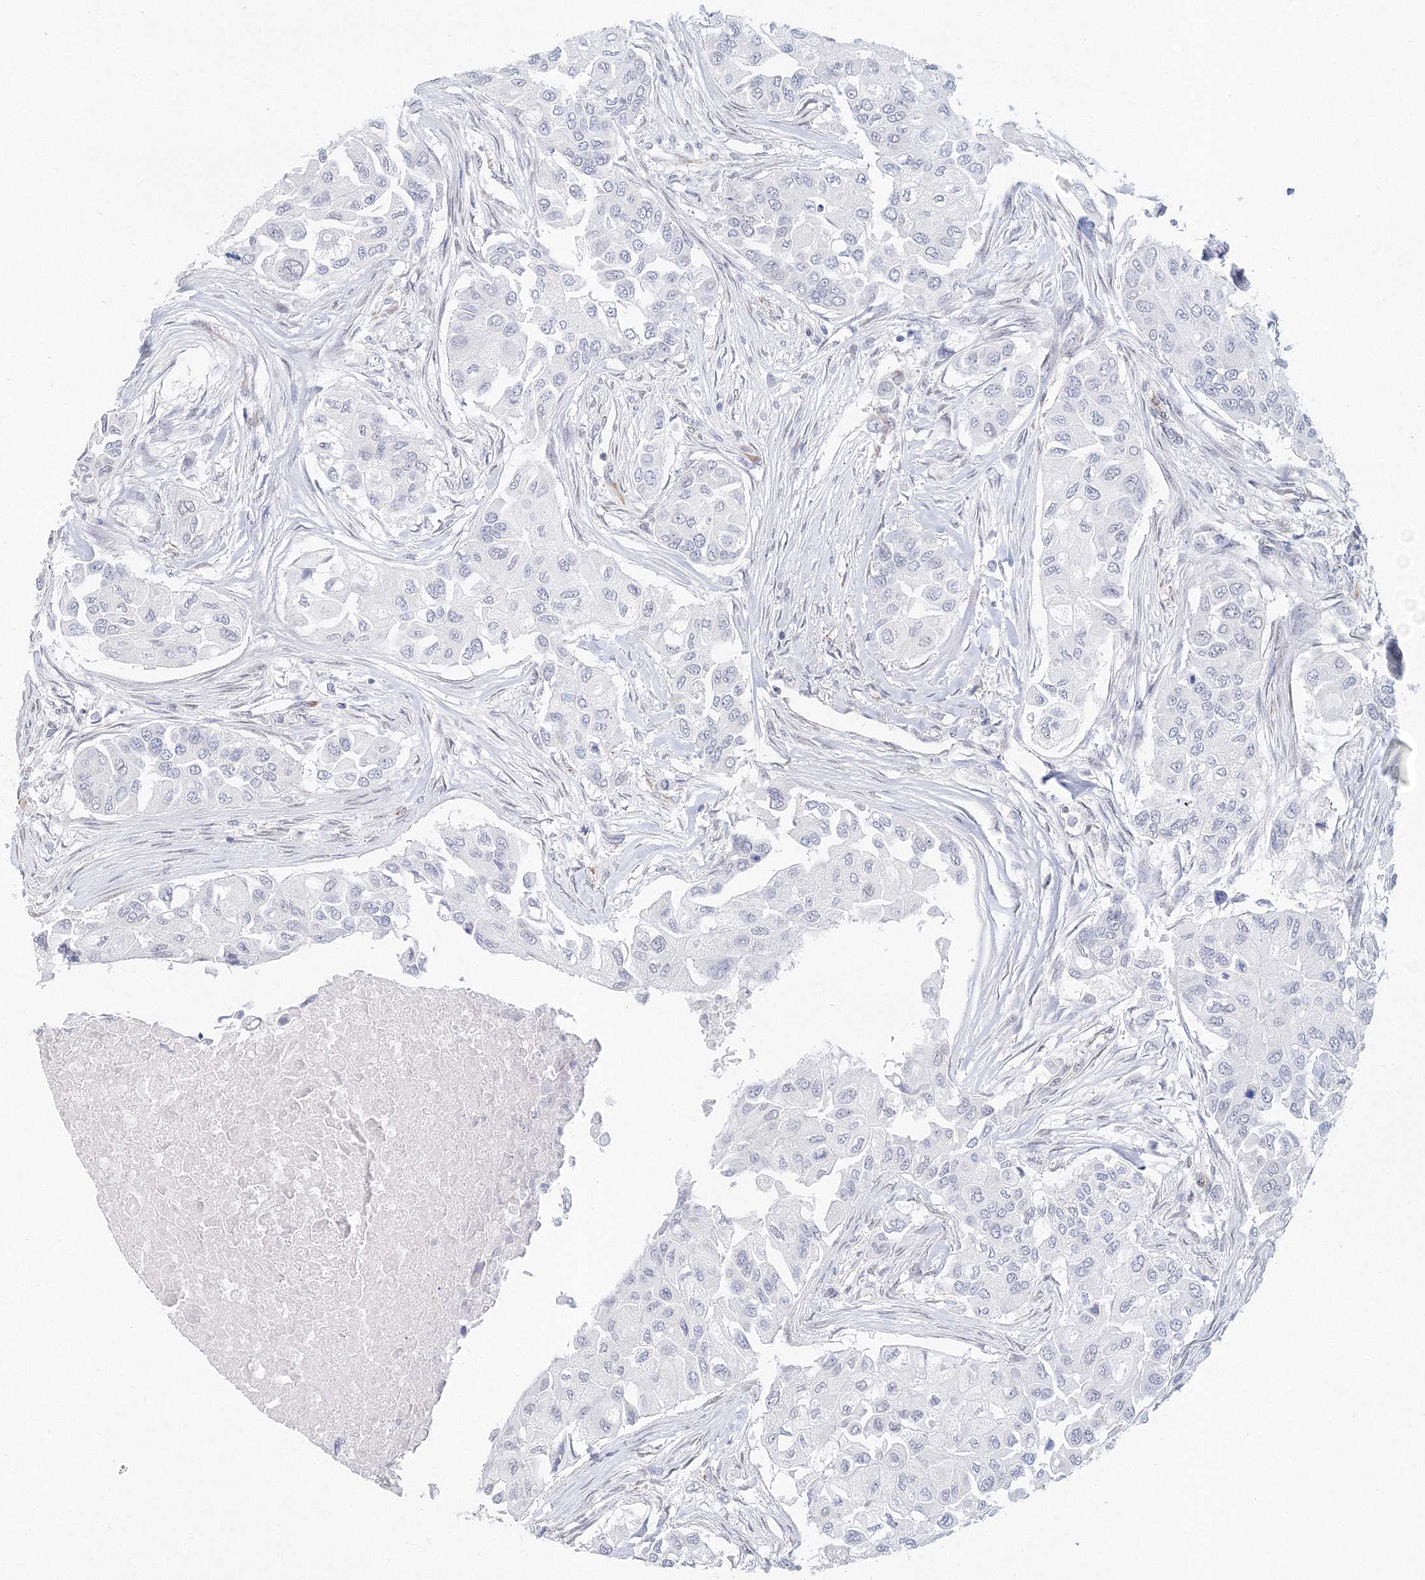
{"staining": {"intensity": "negative", "quantity": "none", "location": "none"}, "tissue": "breast cancer", "cell_type": "Tumor cells", "image_type": "cancer", "snomed": [{"axis": "morphology", "description": "Normal tissue, NOS"}, {"axis": "morphology", "description": "Duct carcinoma"}, {"axis": "topography", "description": "Breast"}], "caption": "A histopathology image of human breast cancer (invasive ductal carcinoma) is negative for staining in tumor cells. (Brightfield microscopy of DAB immunohistochemistry (IHC) at high magnification).", "gene": "SIRT7", "patient": {"sex": "female", "age": 49}}